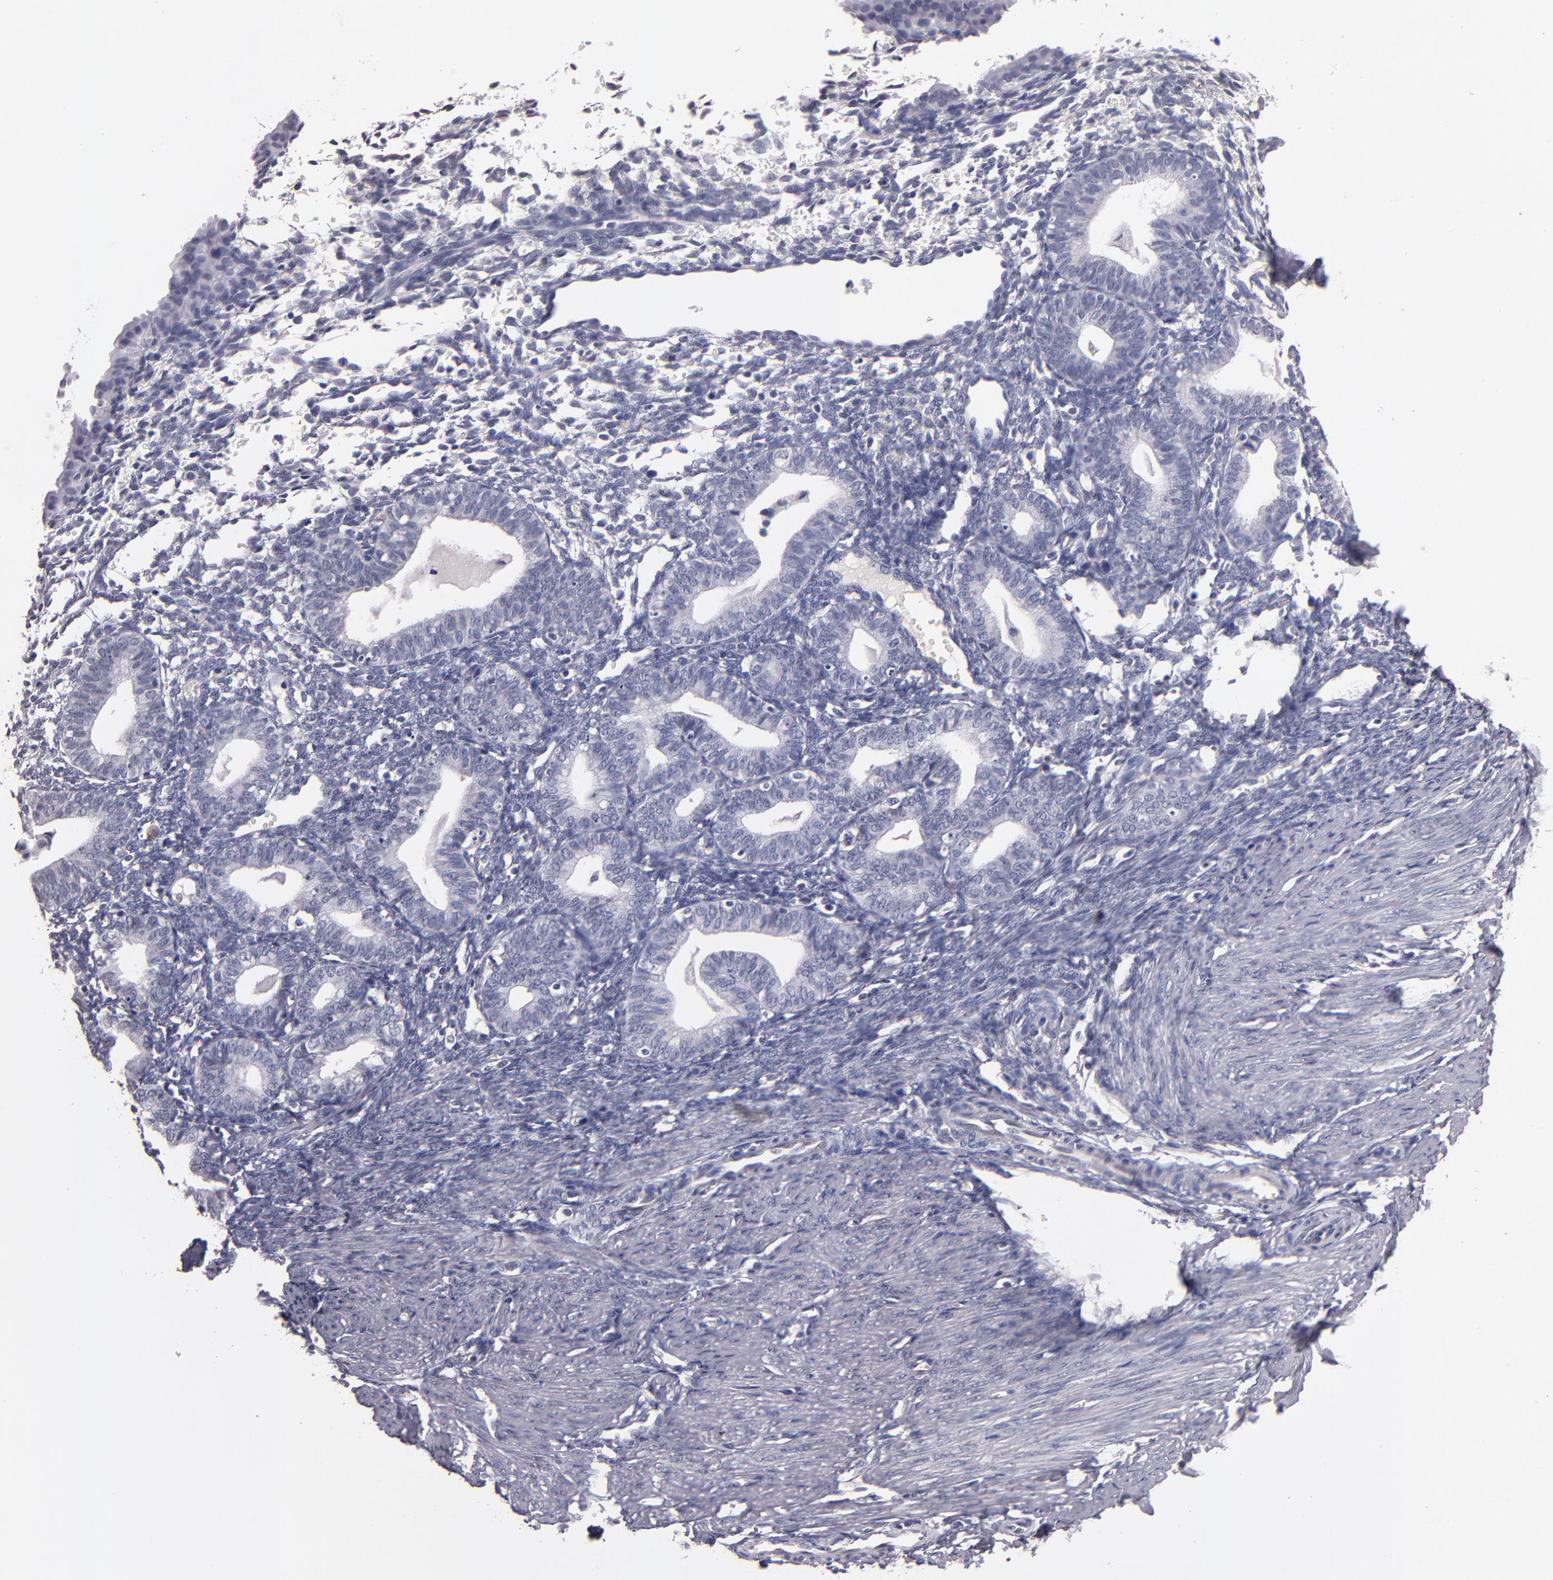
{"staining": {"intensity": "negative", "quantity": "none", "location": "none"}, "tissue": "endometrium", "cell_type": "Cells in endometrial stroma", "image_type": "normal", "snomed": [{"axis": "morphology", "description": "Normal tissue, NOS"}, {"axis": "topography", "description": "Endometrium"}], "caption": "High power microscopy histopathology image of an immunohistochemistry (IHC) micrograph of benign endometrium, revealing no significant expression in cells in endometrial stroma.", "gene": "SOX10", "patient": {"sex": "female", "age": 61}}